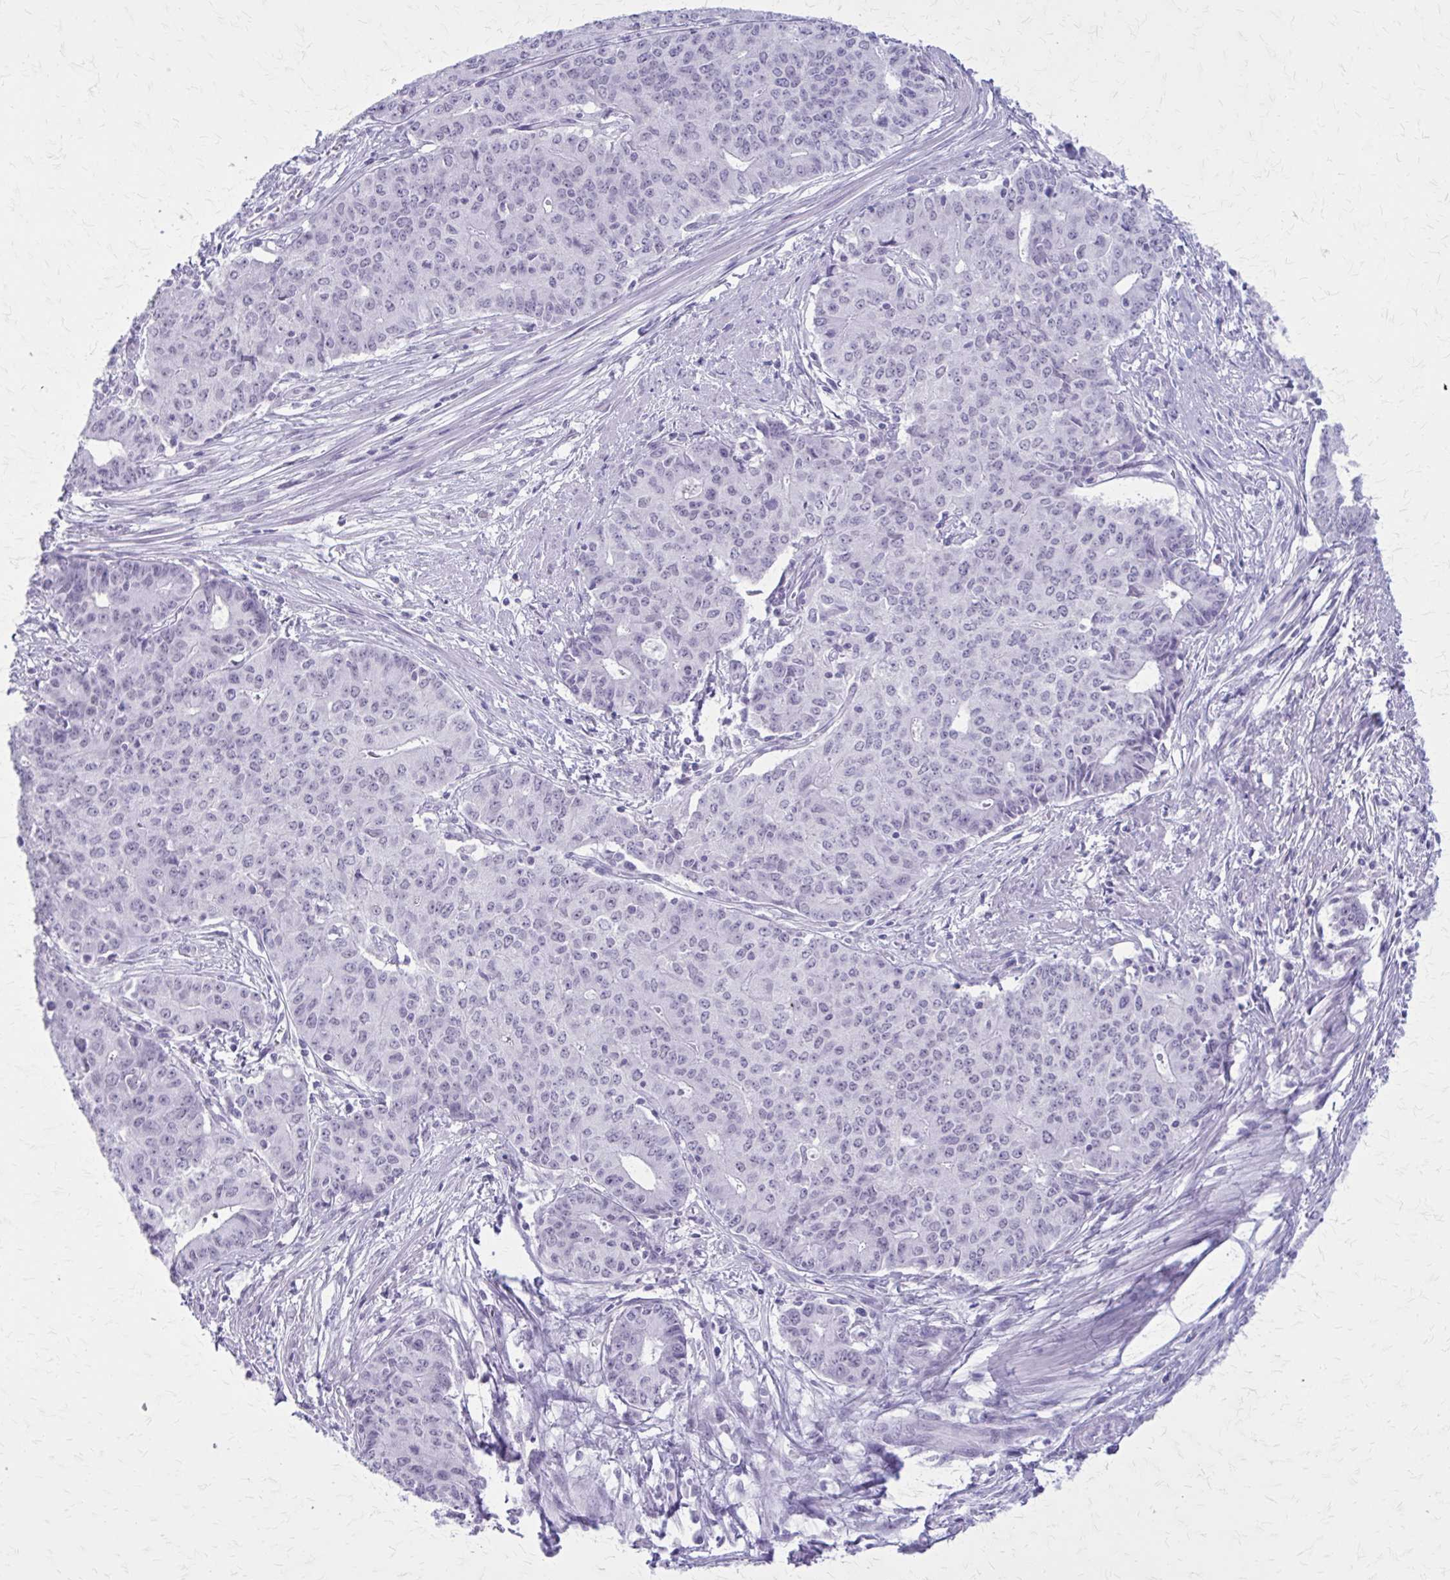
{"staining": {"intensity": "negative", "quantity": "none", "location": "none"}, "tissue": "endometrial cancer", "cell_type": "Tumor cells", "image_type": "cancer", "snomed": [{"axis": "morphology", "description": "Adenocarcinoma, NOS"}, {"axis": "topography", "description": "Endometrium"}], "caption": "DAB immunohistochemical staining of endometrial cancer (adenocarcinoma) exhibits no significant positivity in tumor cells.", "gene": "GAD1", "patient": {"sex": "female", "age": 59}}